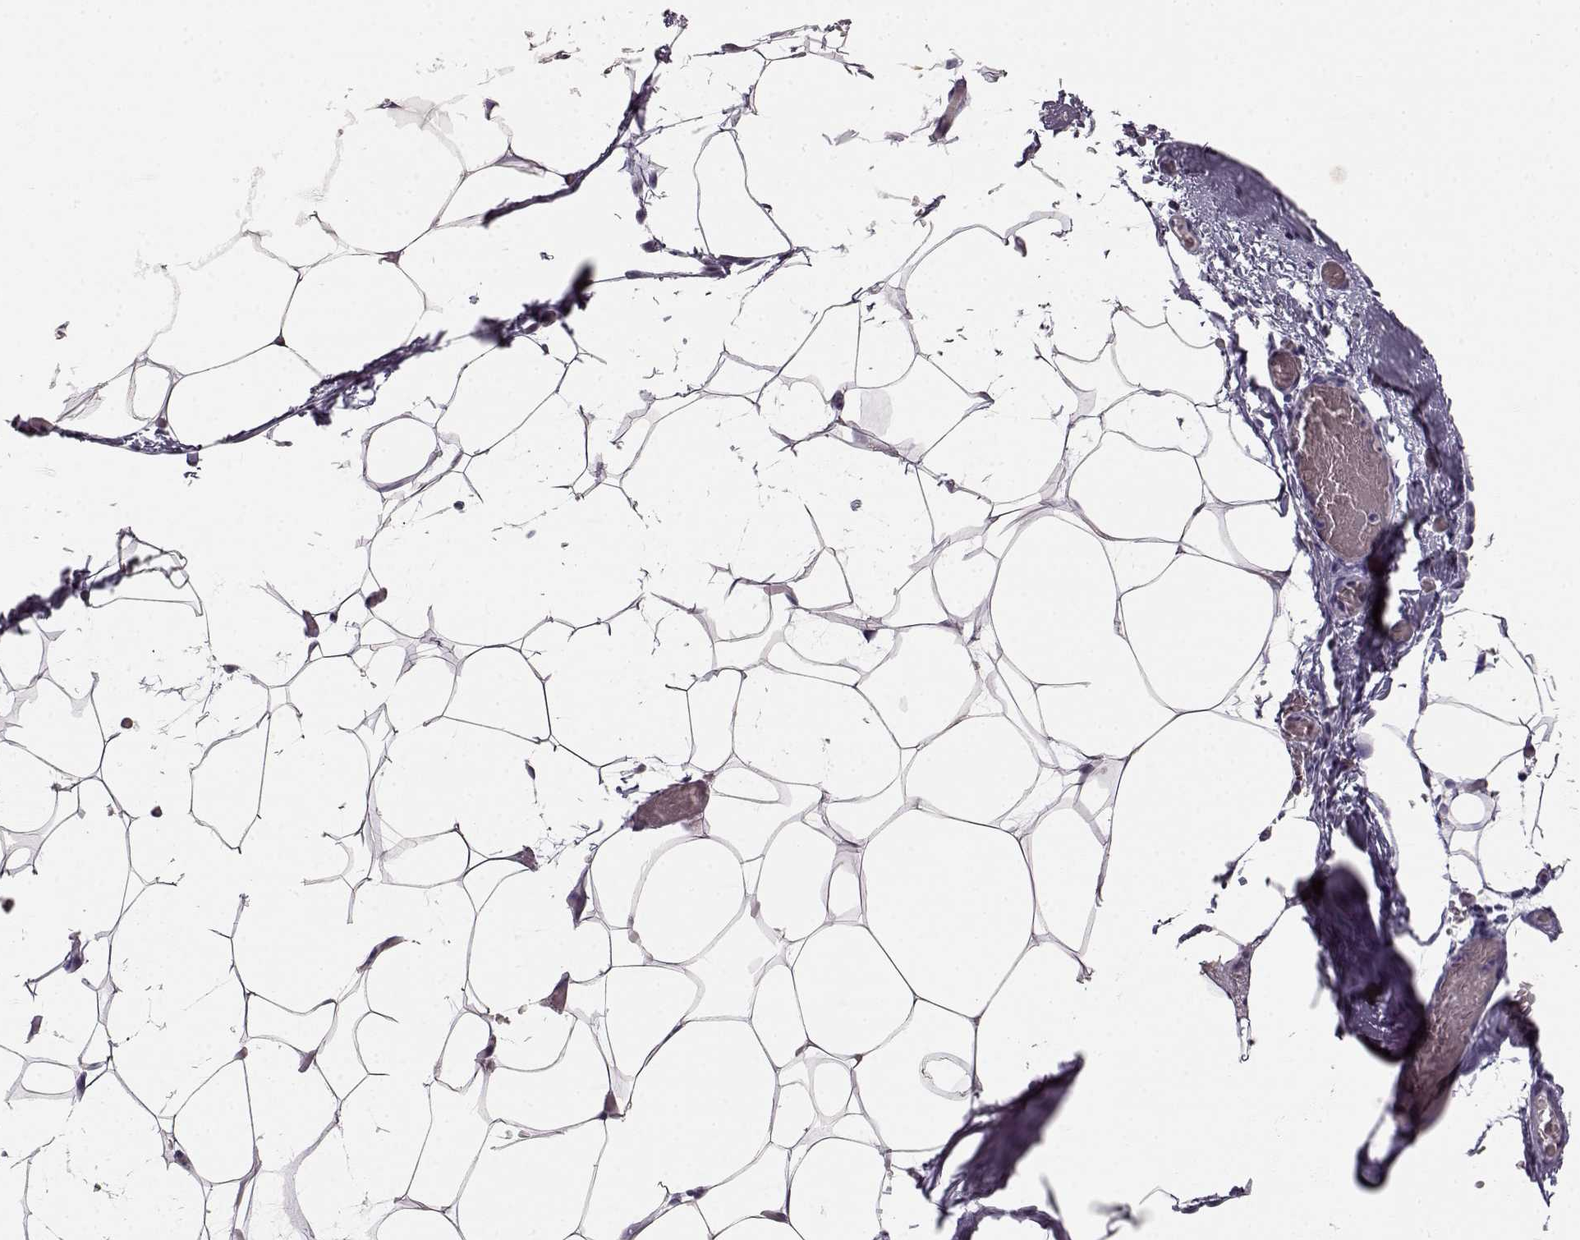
{"staining": {"intensity": "negative", "quantity": "none", "location": "none"}, "tissue": "adipose tissue", "cell_type": "Adipocytes", "image_type": "normal", "snomed": [{"axis": "morphology", "description": "Normal tissue, NOS"}, {"axis": "topography", "description": "Adipose tissue"}], "caption": "This is an immunohistochemistry micrograph of benign adipose tissue. There is no positivity in adipocytes.", "gene": "BFSP2", "patient": {"sex": "male", "age": 57}}